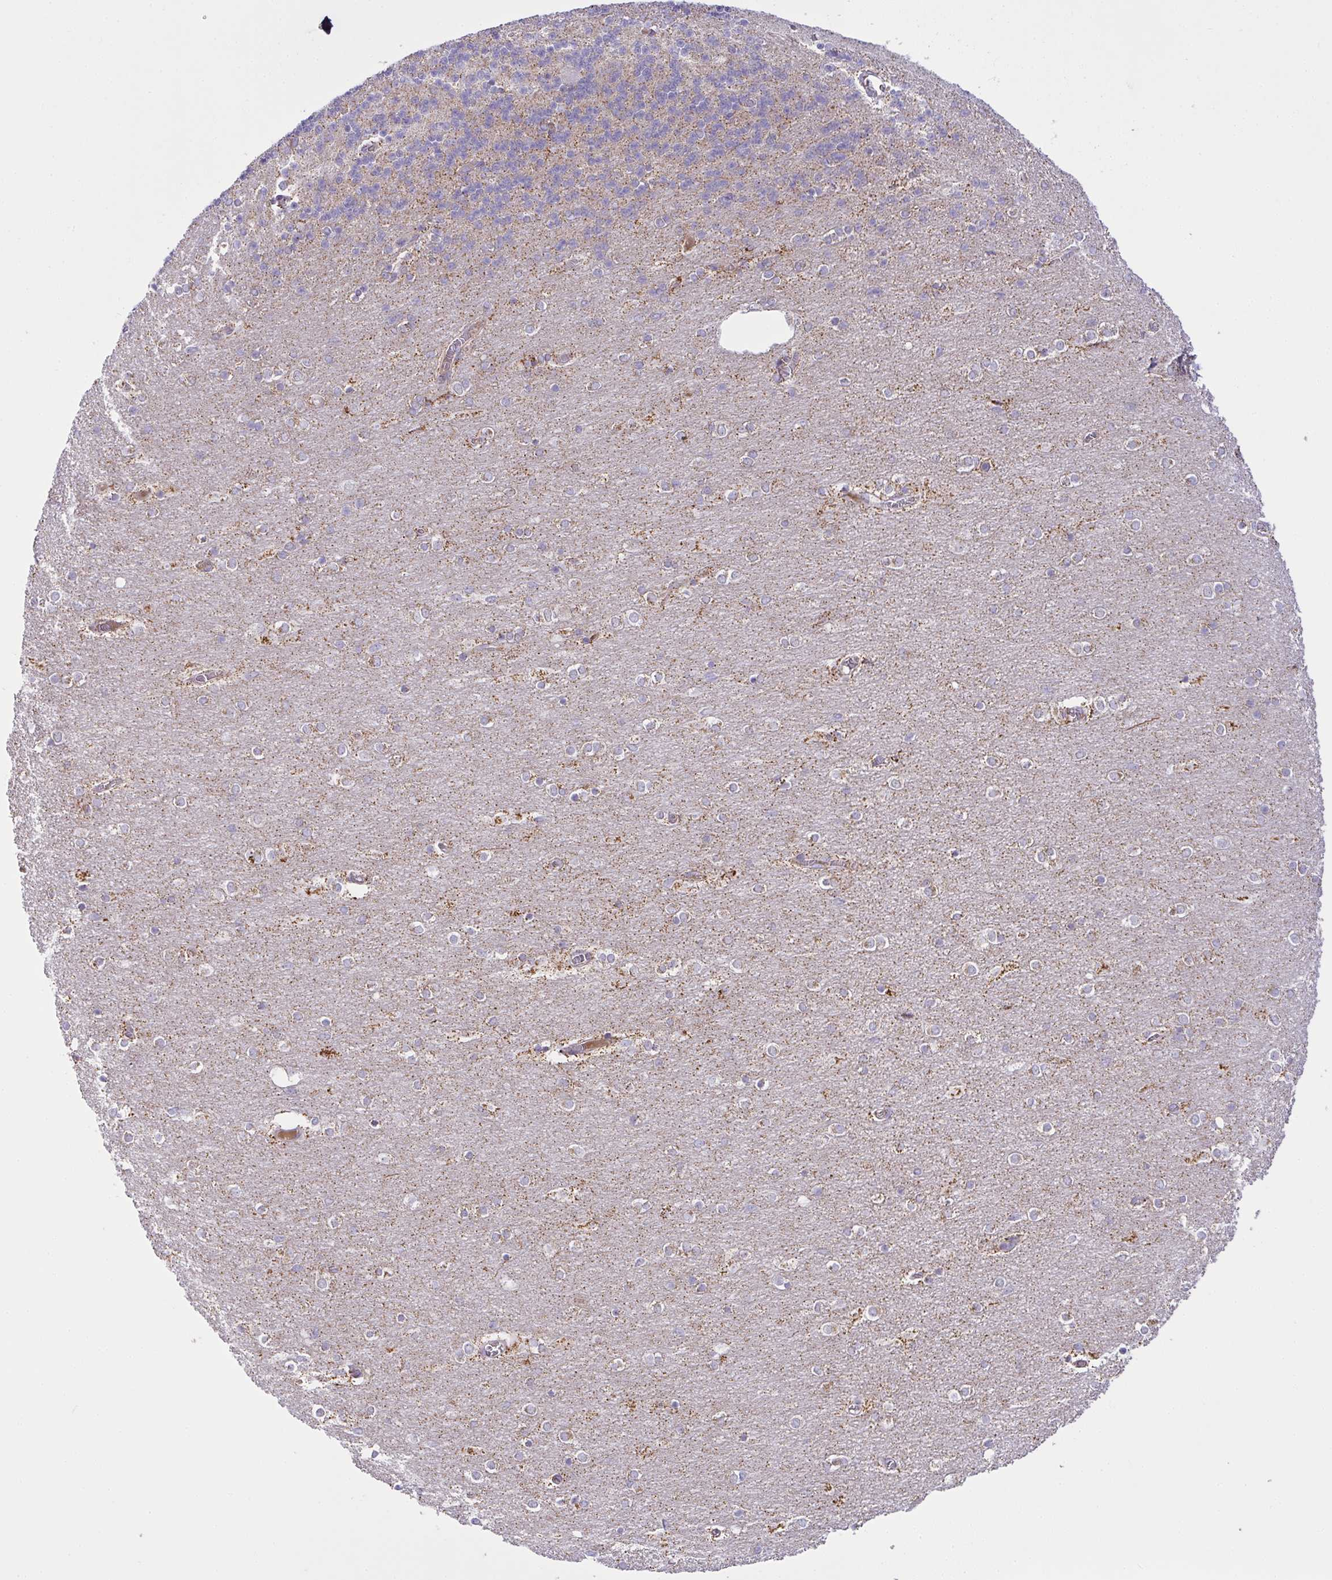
{"staining": {"intensity": "moderate", "quantity": "25%-75%", "location": "cytoplasmic/membranous"}, "tissue": "cerebellum", "cell_type": "Cells in granular layer", "image_type": "normal", "snomed": [{"axis": "morphology", "description": "Normal tissue, NOS"}, {"axis": "topography", "description": "Cerebellum"}], "caption": "Brown immunohistochemical staining in benign cerebellum displays moderate cytoplasmic/membranous staining in about 25%-75% of cells in granular layer.", "gene": "CHDH", "patient": {"sex": "female", "age": 54}}